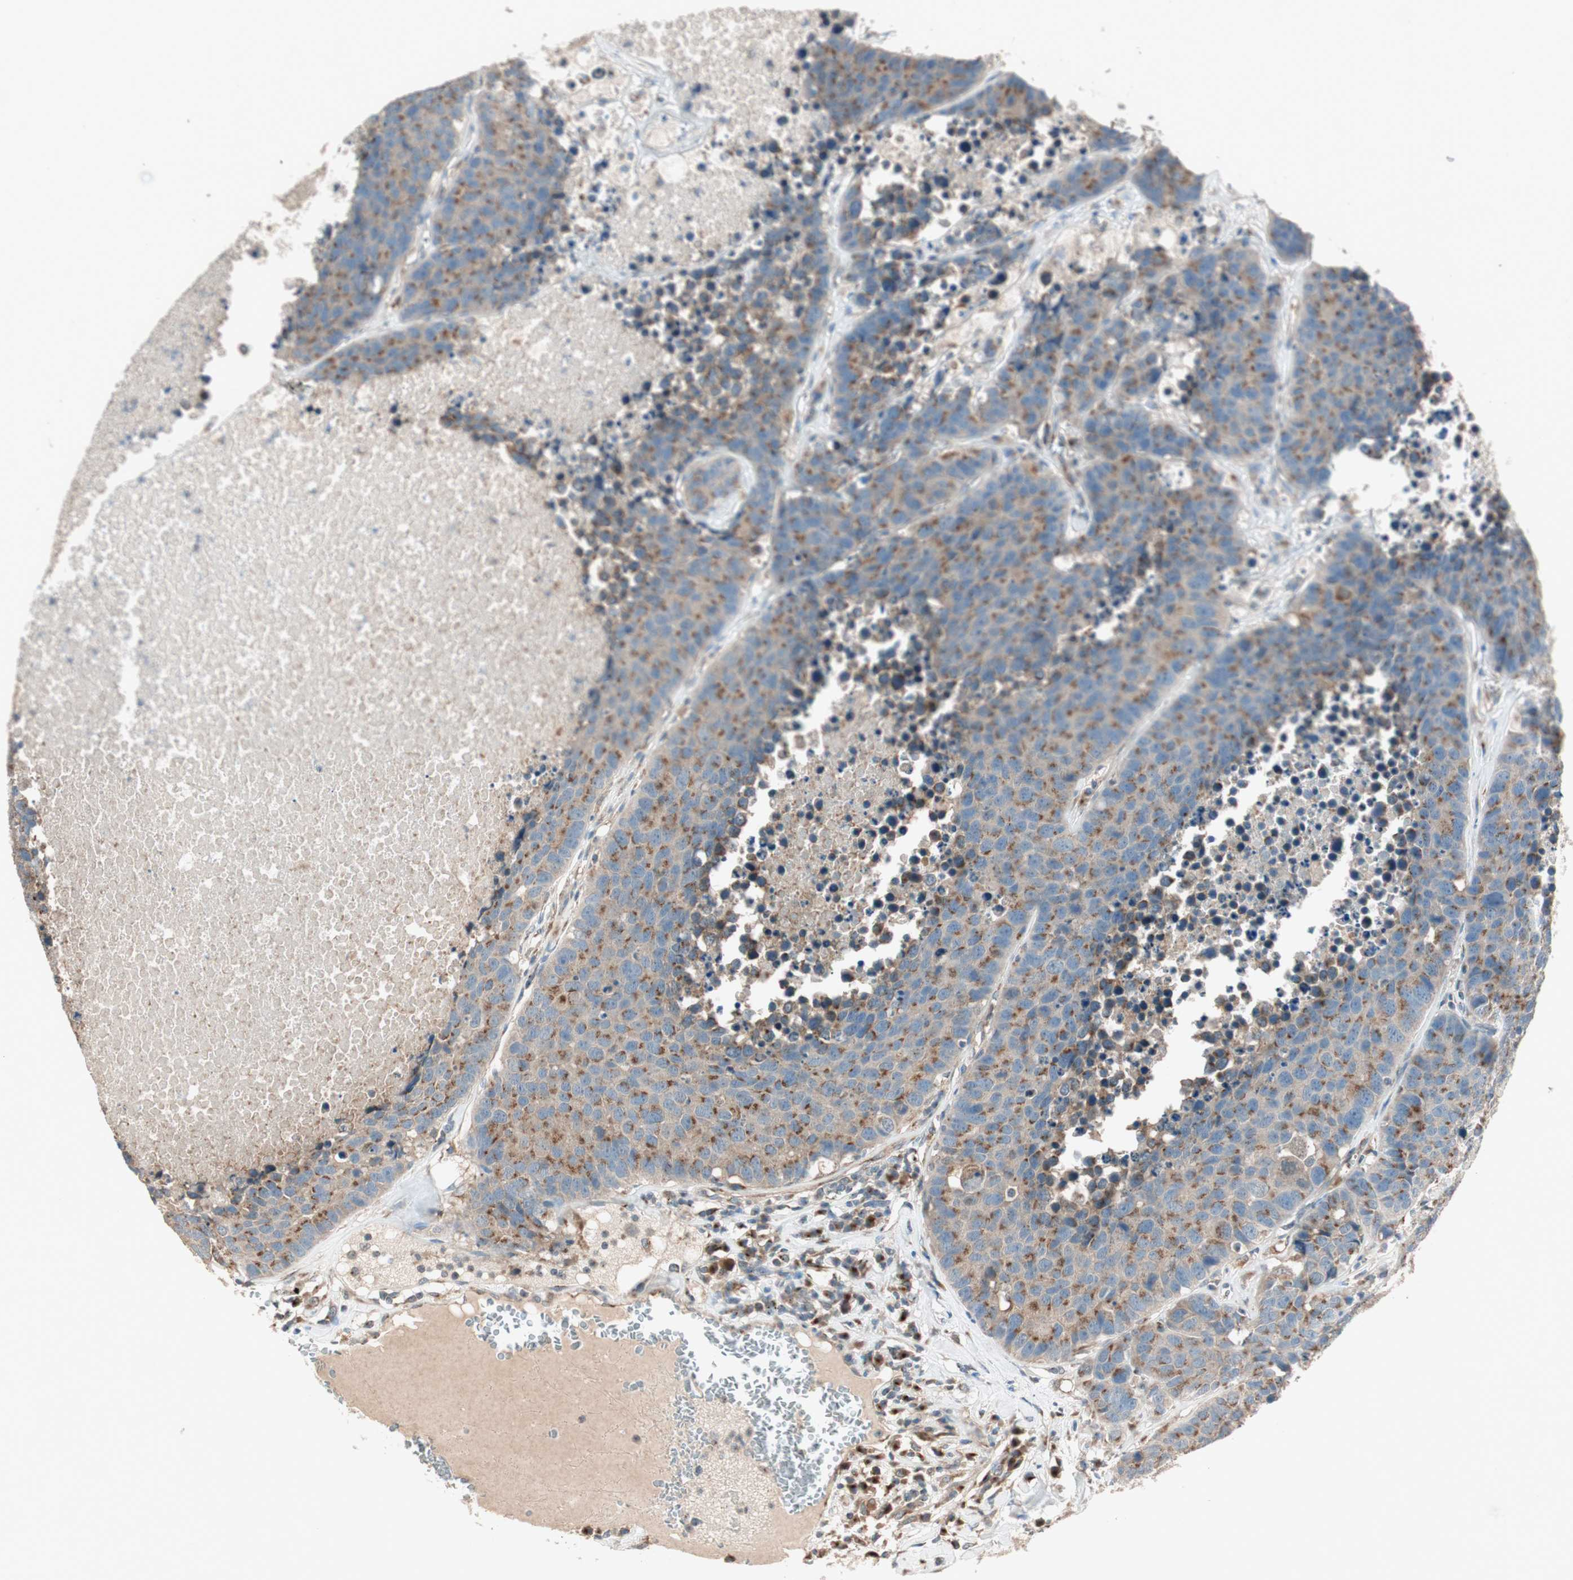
{"staining": {"intensity": "moderate", "quantity": ">75%", "location": "cytoplasmic/membranous"}, "tissue": "carcinoid", "cell_type": "Tumor cells", "image_type": "cancer", "snomed": [{"axis": "morphology", "description": "Carcinoid, malignant, NOS"}, {"axis": "topography", "description": "Lung"}], "caption": "Immunohistochemical staining of carcinoid demonstrates moderate cytoplasmic/membranous protein expression in about >75% of tumor cells.", "gene": "SEC16A", "patient": {"sex": "male", "age": 60}}